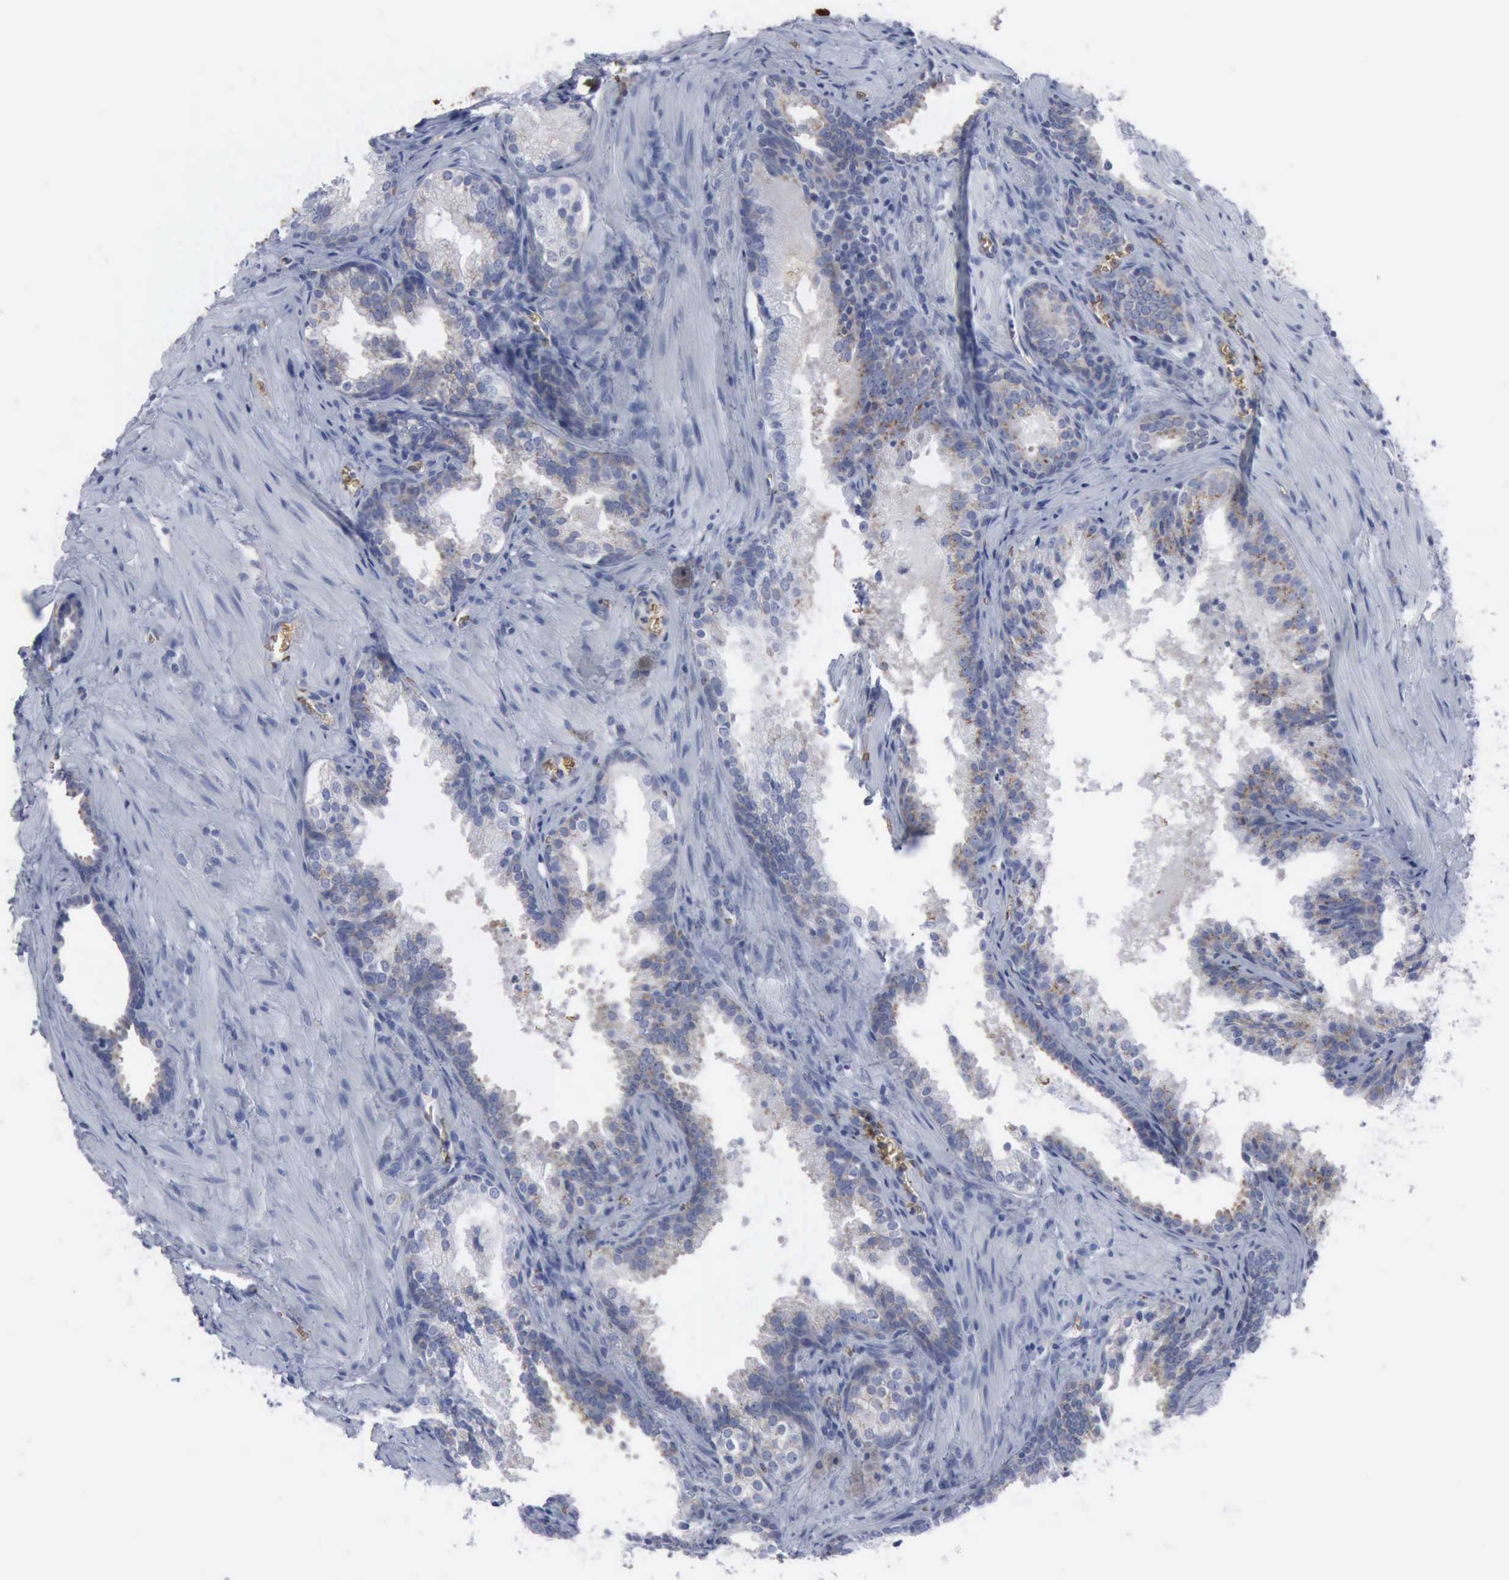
{"staining": {"intensity": "weak", "quantity": "25%-75%", "location": "cytoplasmic/membranous"}, "tissue": "prostate cancer", "cell_type": "Tumor cells", "image_type": "cancer", "snomed": [{"axis": "morphology", "description": "Adenocarcinoma, Medium grade"}, {"axis": "topography", "description": "Prostate"}], "caption": "DAB immunohistochemical staining of human medium-grade adenocarcinoma (prostate) reveals weak cytoplasmic/membranous protein staining in approximately 25%-75% of tumor cells.", "gene": "TGFB1", "patient": {"sex": "male", "age": 64}}